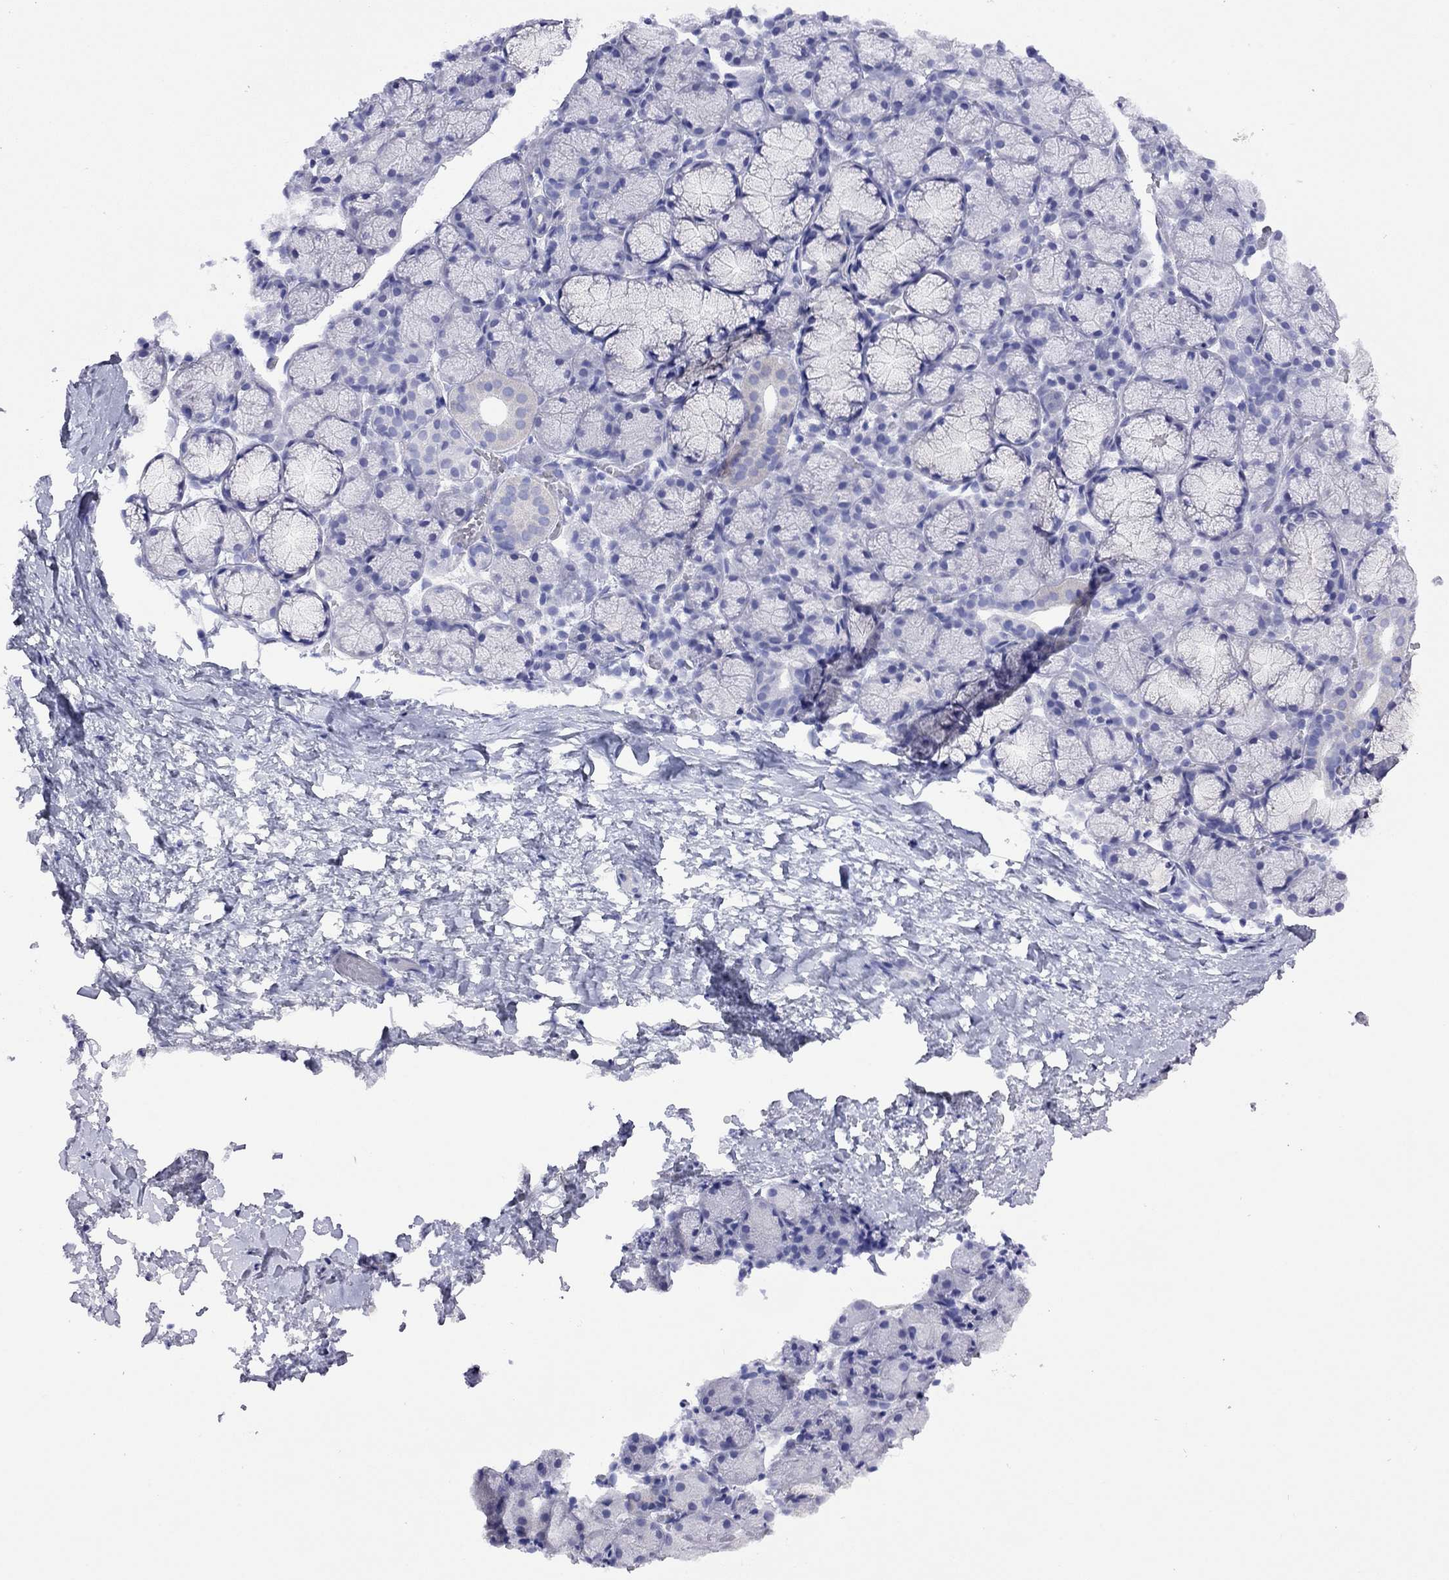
{"staining": {"intensity": "negative", "quantity": "none", "location": "none"}, "tissue": "salivary gland", "cell_type": "Glandular cells", "image_type": "normal", "snomed": [{"axis": "morphology", "description": "Normal tissue, NOS"}, {"axis": "topography", "description": "Salivary gland"}], "caption": "This is a micrograph of IHC staining of unremarkable salivary gland, which shows no positivity in glandular cells.", "gene": "FIGLA", "patient": {"sex": "female", "age": 24}}